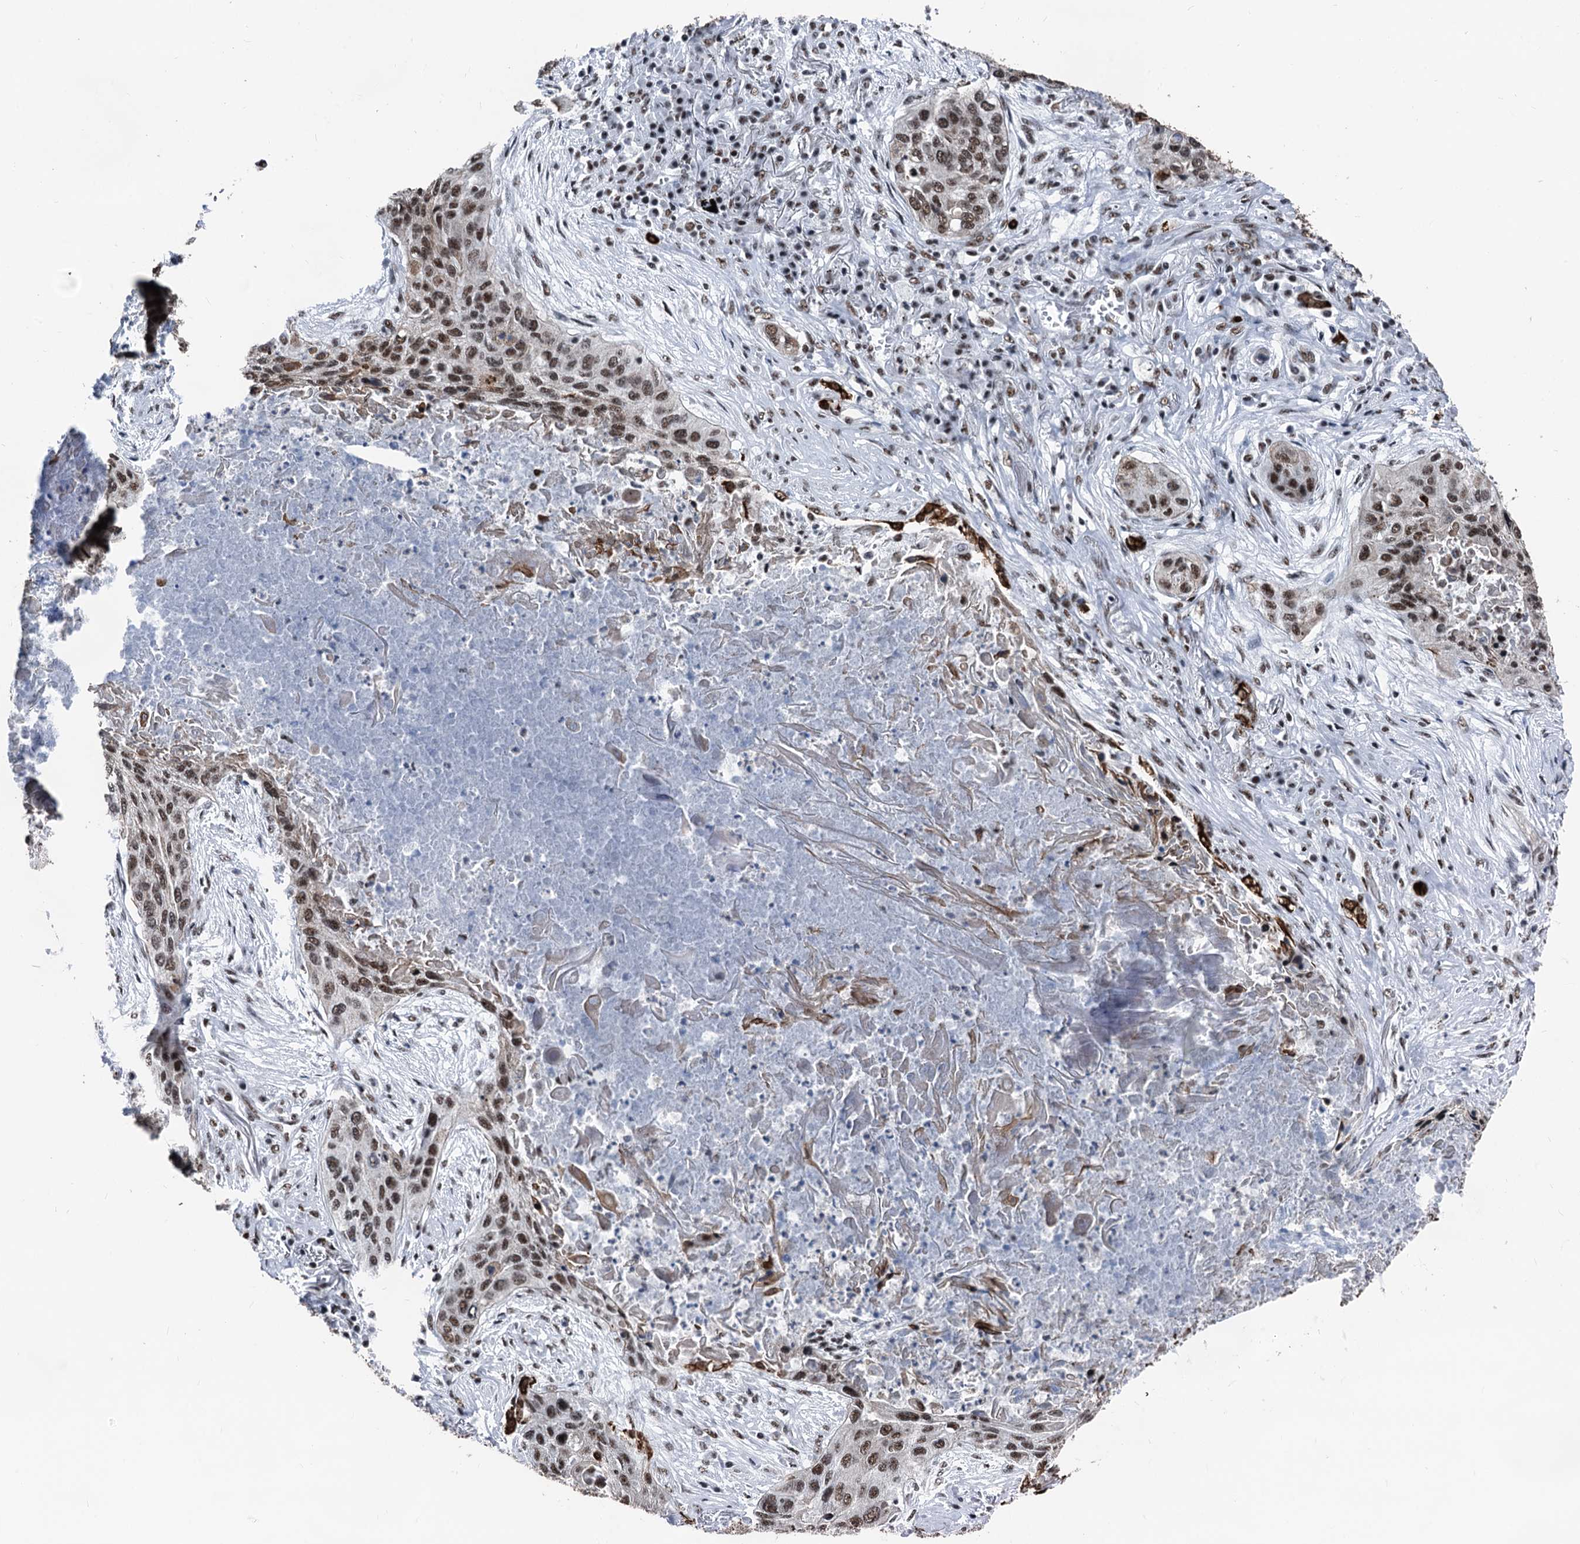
{"staining": {"intensity": "moderate", "quantity": ">75%", "location": "nuclear"}, "tissue": "lung cancer", "cell_type": "Tumor cells", "image_type": "cancer", "snomed": [{"axis": "morphology", "description": "Squamous cell carcinoma, NOS"}, {"axis": "topography", "description": "Lung"}], "caption": "Tumor cells display medium levels of moderate nuclear expression in approximately >75% of cells in human squamous cell carcinoma (lung).", "gene": "DDX23", "patient": {"sex": "female", "age": 63}}